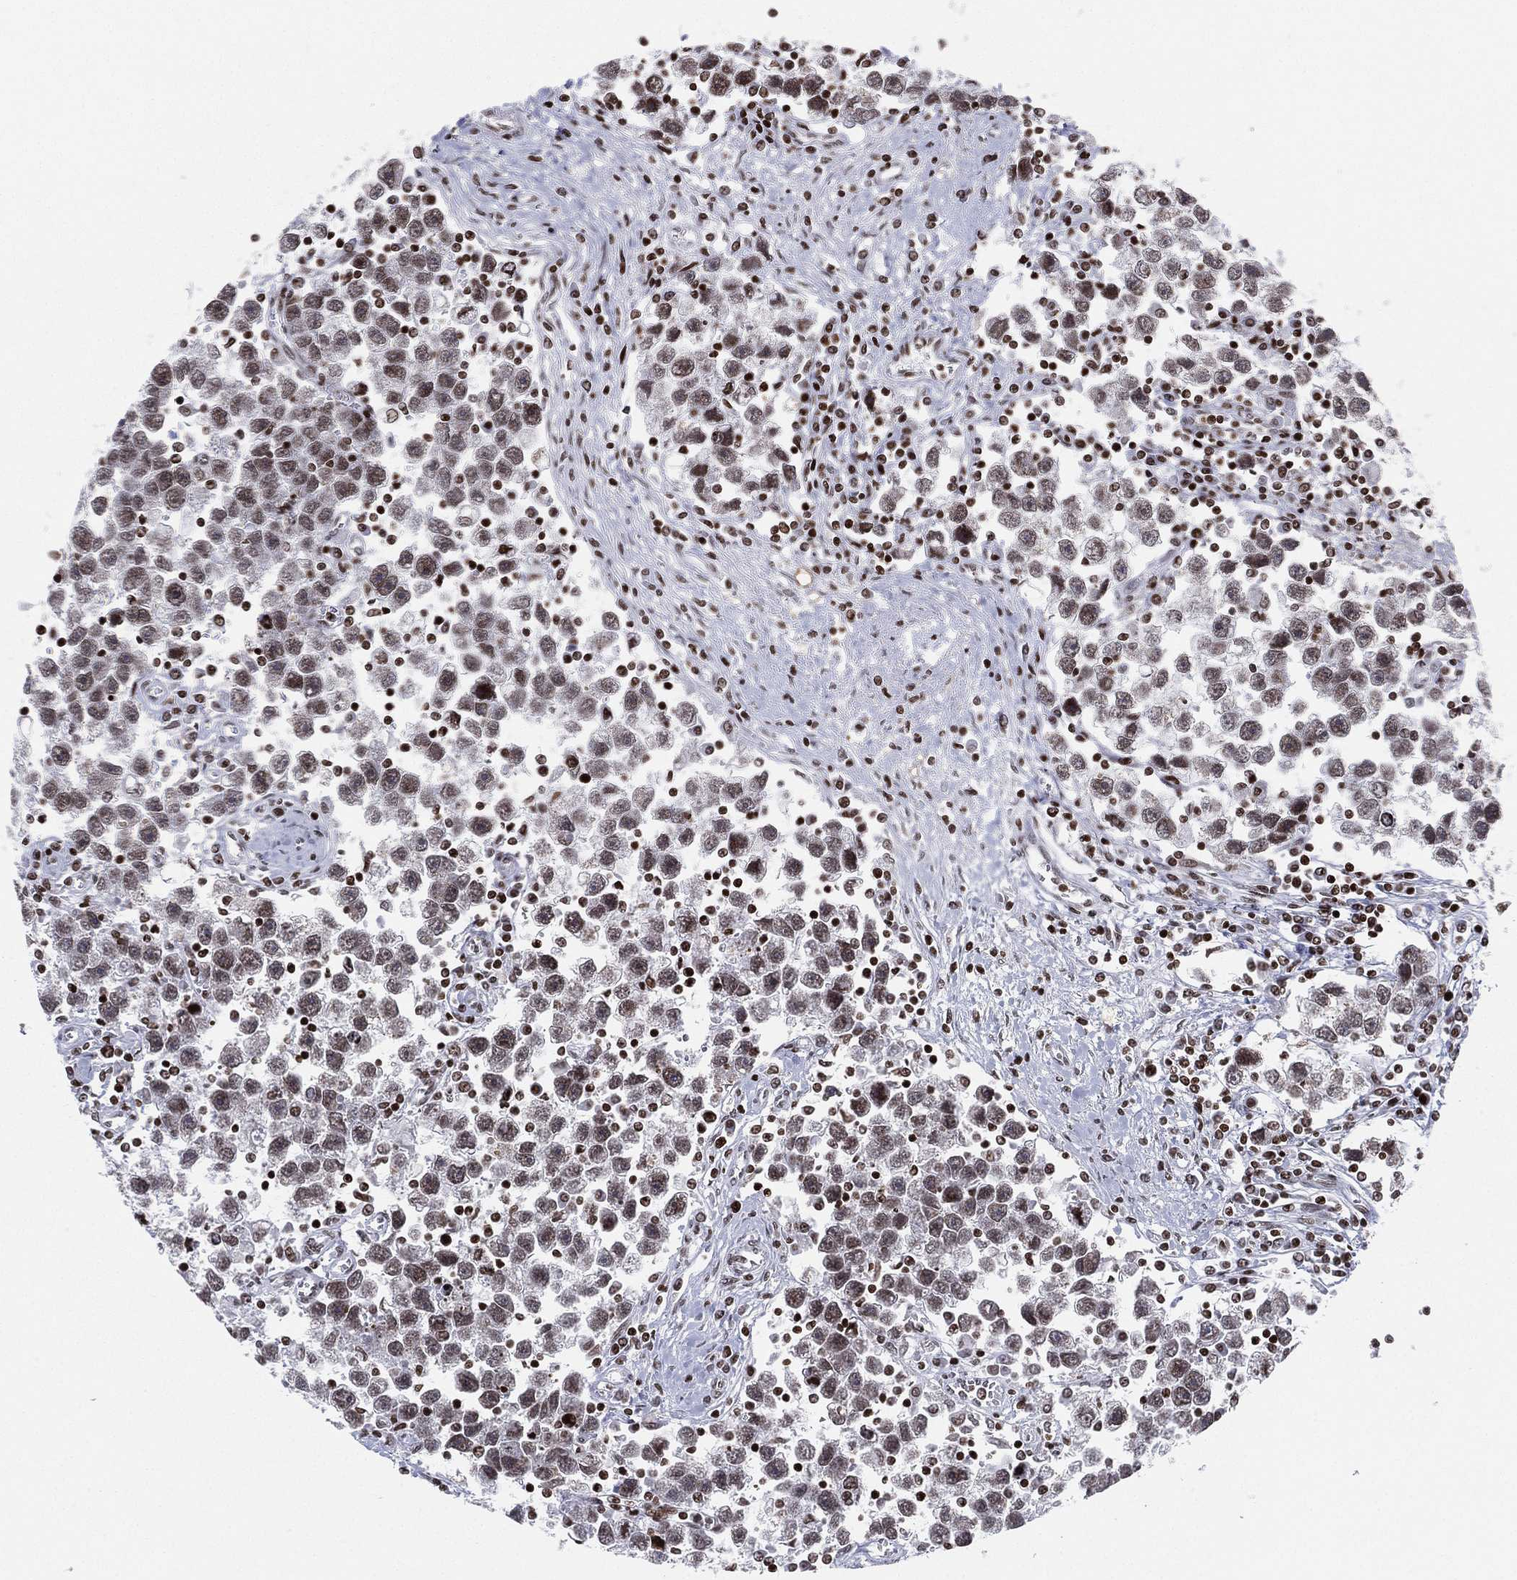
{"staining": {"intensity": "moderate", "quantity": "<25%", "location": "nuclear"}, "tissue": "testis cancer", "cell_type": "Tumor cells", "image_type": "cancer", "snomed": [{"axis": "morphology", "description": "Seminoma, NOS"}, {"axis": "topography", "description": "Testis"}], "caption": "Human seminoma (testis) stained with a protein marker displays moderate staining in tumor cells.", "gene": "MFSD14A", "patient": {"sex": "male", "age": 30}}